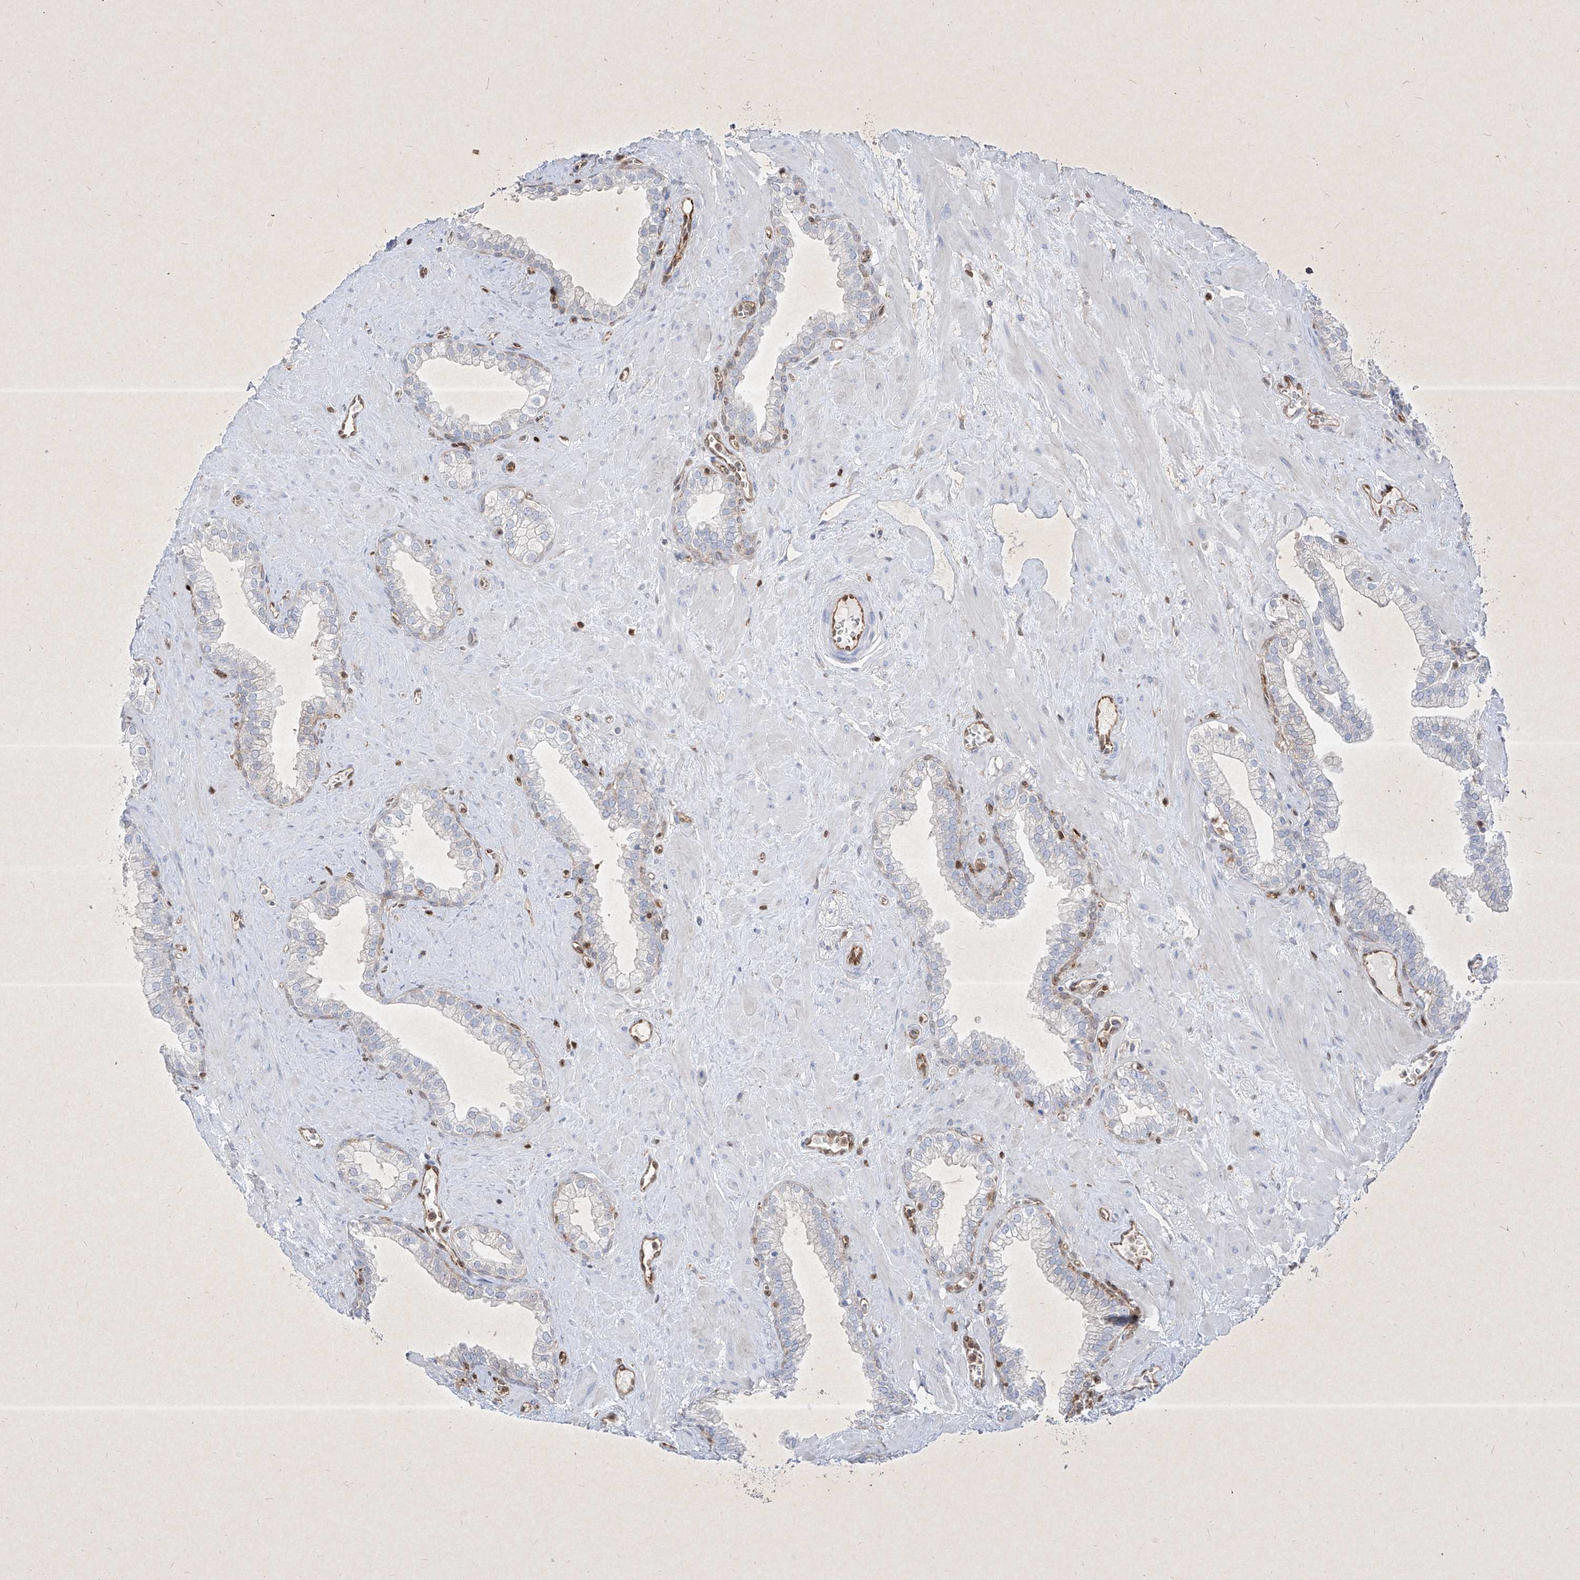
{"staining": {"intensity": "weak", "quantity": "<25%", "location": "cytoplasmic/membranous"}, "tissue": "prostate", "cell_type": "Glandular cells", "image_type": "normal", "snomed": [{"axis": "morphology", "description": "Normal tissue, NOS"}, {"axis": "morphology", "description": "Urothelial carcinoma, Low grade"}, {"axis": "topography", "description": "Urinary bladder"}, {"axis": "topography", "description": "Prostate"}], "caption": "The image shows no staining of glandular cells in benign prostate. (DAB immunohistochemistry (IHC) with hematoxylin counter stain).", "gene": "PSMB10", "patient": {"sex": "male", "age": 60}}